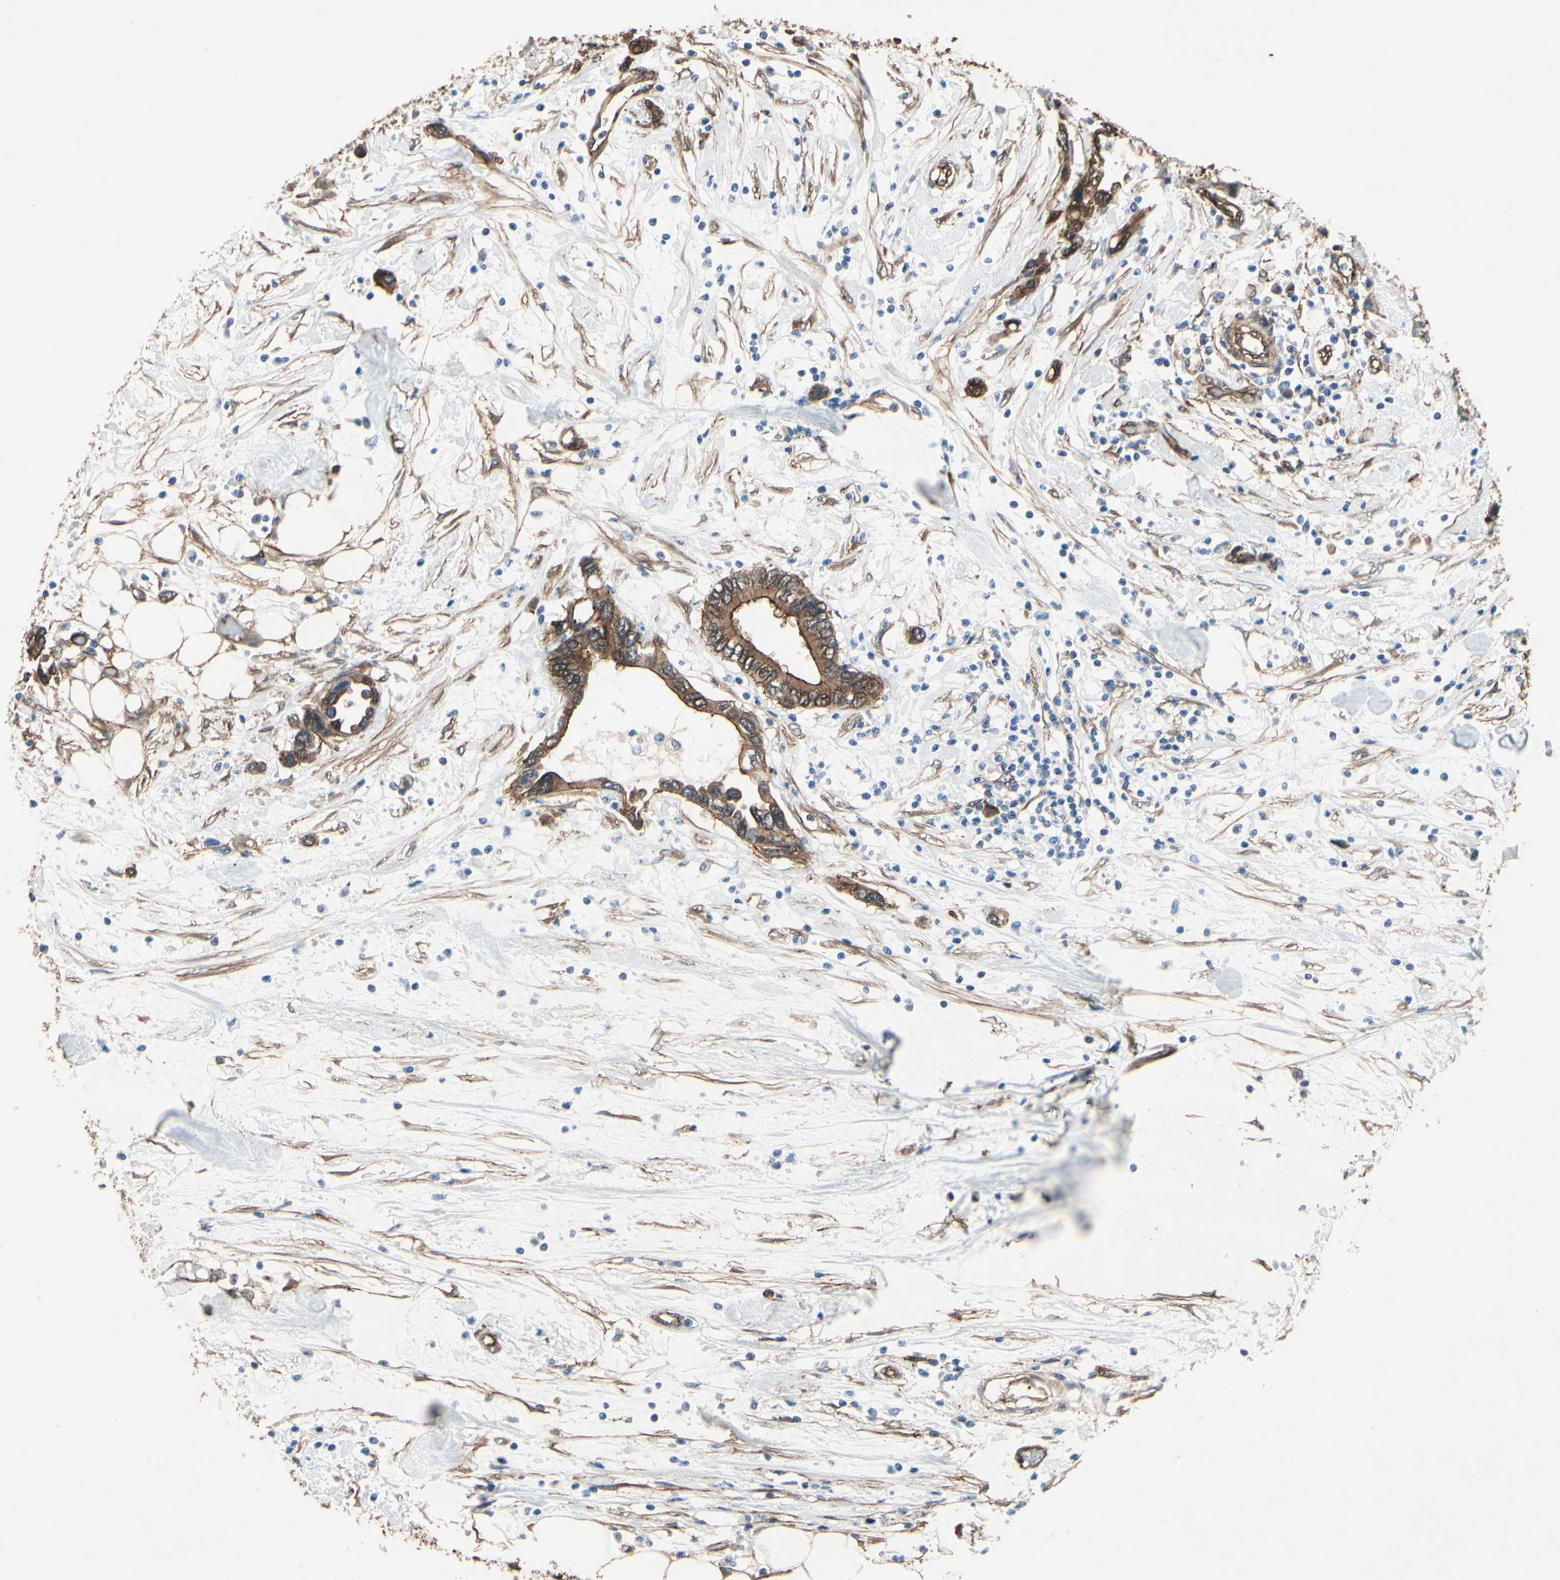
{"staining": {"intensity": "moderate", "quantity": ">75%", "location": "cytoplasmic/membranous"}, "tissue": "pancreatic cancer", "cell_type": "Tumor cells", "image_type": "cancer", "snomed": [{"axis": "morphology", "description": "Adenocarcinoma, NOS"}, {"axis": "topography", "description": "Pancreas"}], "caption": "Brown immunohistochemical staining in human pancreatic cancer (adenocarcinoma) shows moderate cytoplasmic/membranous positivity in approximately >75% of tumor cells. (Stains: DAB in brown, nuclei in blue, Microscopy: brightfield microscopy at high magnification).", "gene": "CTTNBP2", "patient": {"sex": "female", "age": 57}}